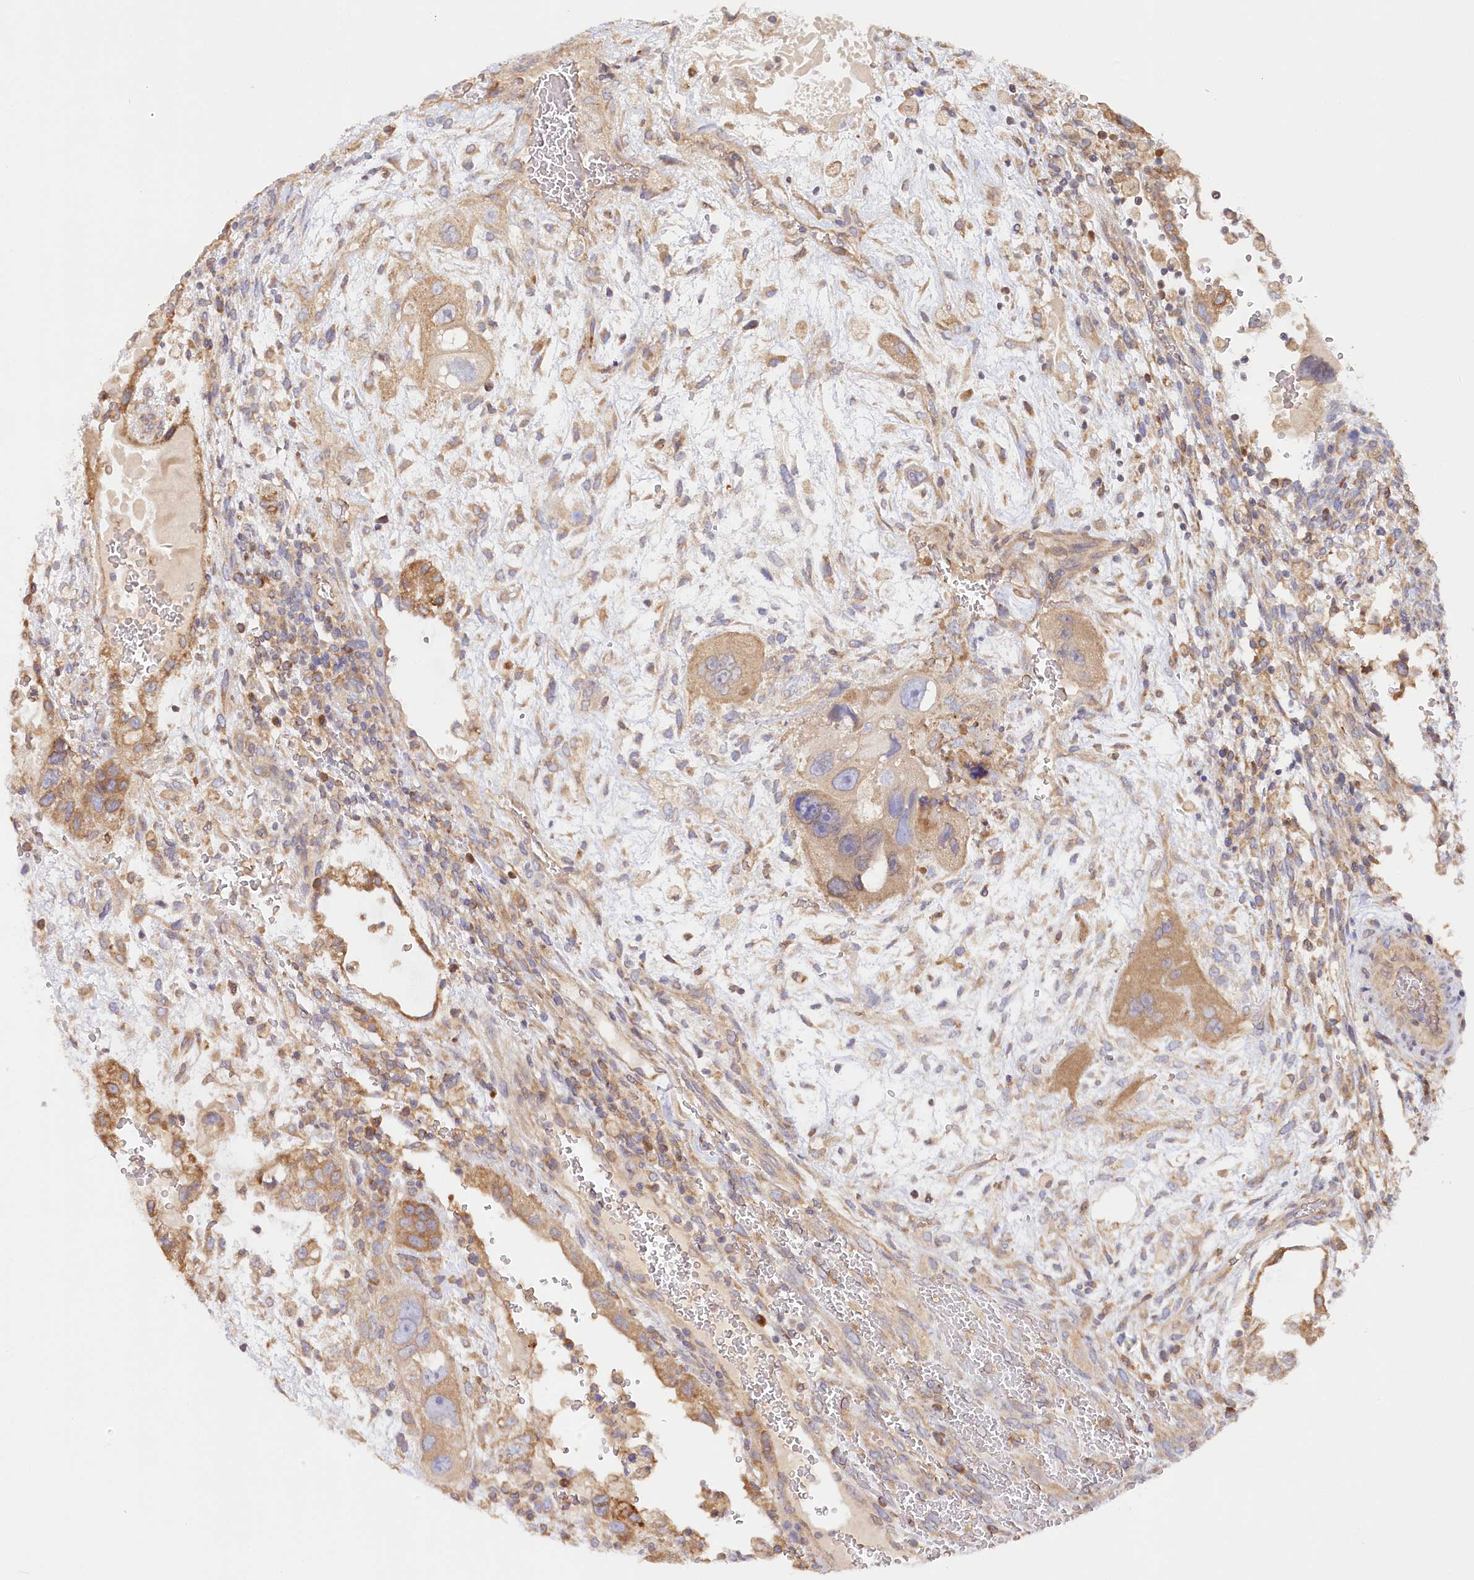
{"staining": {"intensity": "moderate", "quantity": ">75%", "location": "cytoplasmic/membranous"}, "tissue": "testis cancer", "cell_type": "Tumor cells", "image_type": "cancer", "snomed": [{"axis": "morphology", "description": "Carcinoma, Embryonal, NOS"}, {"axis": "topography", "description": "Testis"}], "caption": "Human testis cancer (embryonal carcinoma) stained with a protein marker exhibits moderate staining in tumor cells.", "gene": "PAIP2", "patient": {"sex": "male", "age": 36}}